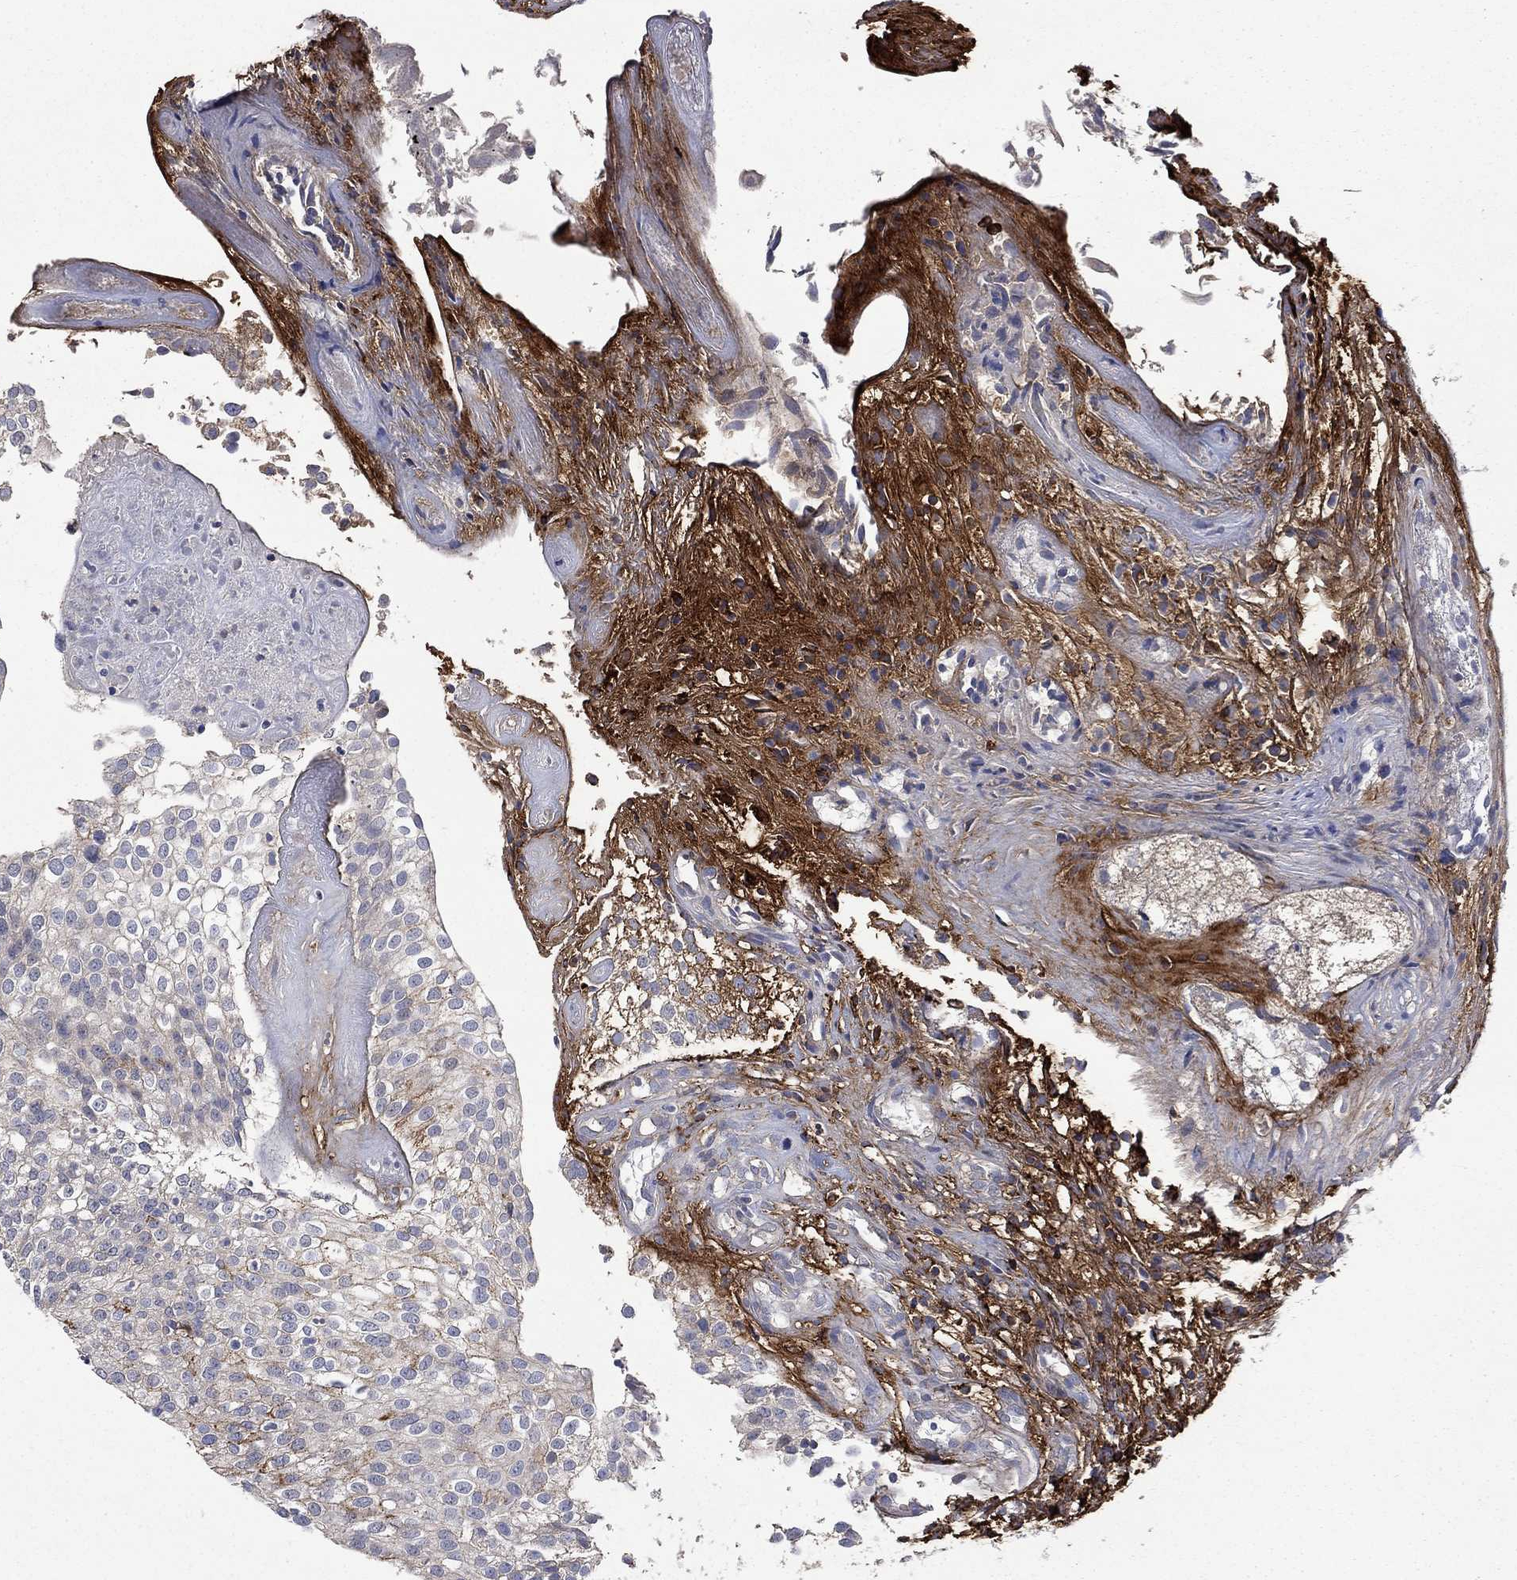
{"staining": {"intensity": "moderate", "quantity": "<25%", "location": "cytoplasmic/membranous"}, "tissue": "urothelial cancer", "cell_type": "Tumor cells", "image_type": "cancer", "snomed": [{"axis": "morphology", "description": "Urothelial carcinoma, High grade"}, {"axis": "topography", "description": "Urinary bladder"}], "caption": "Brown immunohistochemical staining in human high-grade urothelial carcinoma reveals moderate cytoplasmic/membranous positivity in about <25% of tumor cells.", "gene": "VCAN", "patient": {"sex": "female", "age": 79}}